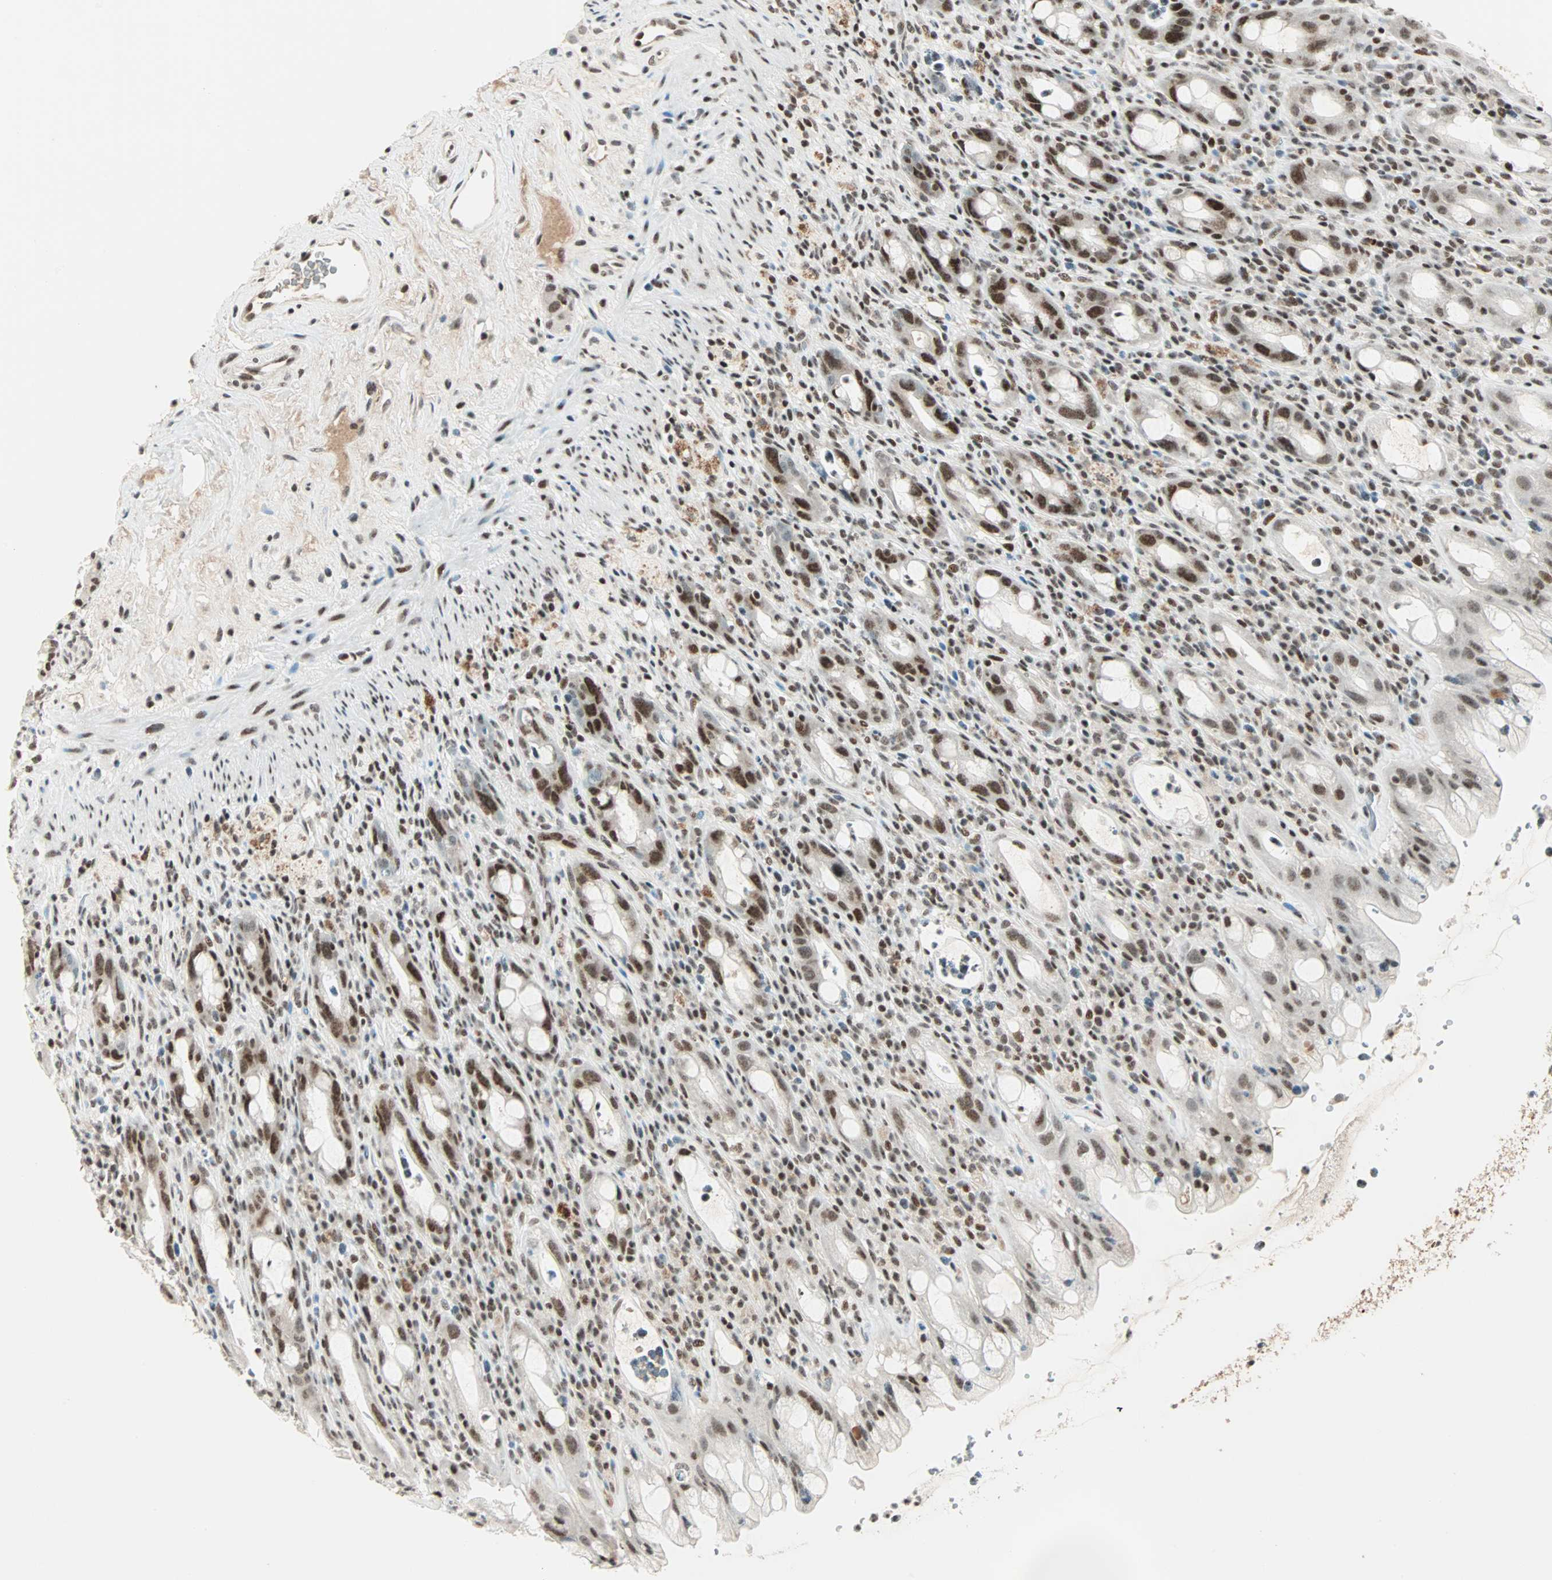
{"staining": {"intensity": "moderate", "quantity": ">75%", "location": "nuclear"}, "tissue": "rectum", "cell_type": "Glandular cells", "image_type": "normal", "snomed": [{"axis": "morphology", "description": "Normal tissue, NOS"}, {"axis": "topography", "description": "Rectum"}], "caption": "Immunohistochemistry micrograph of unremarkable human rectum stained for a protein (brown), which displays medium levels of moderate nuclear positivity in about >75% of glandular cells.", "gene": "SIN3A", "patient": {"sex": "male", "age": 44}}